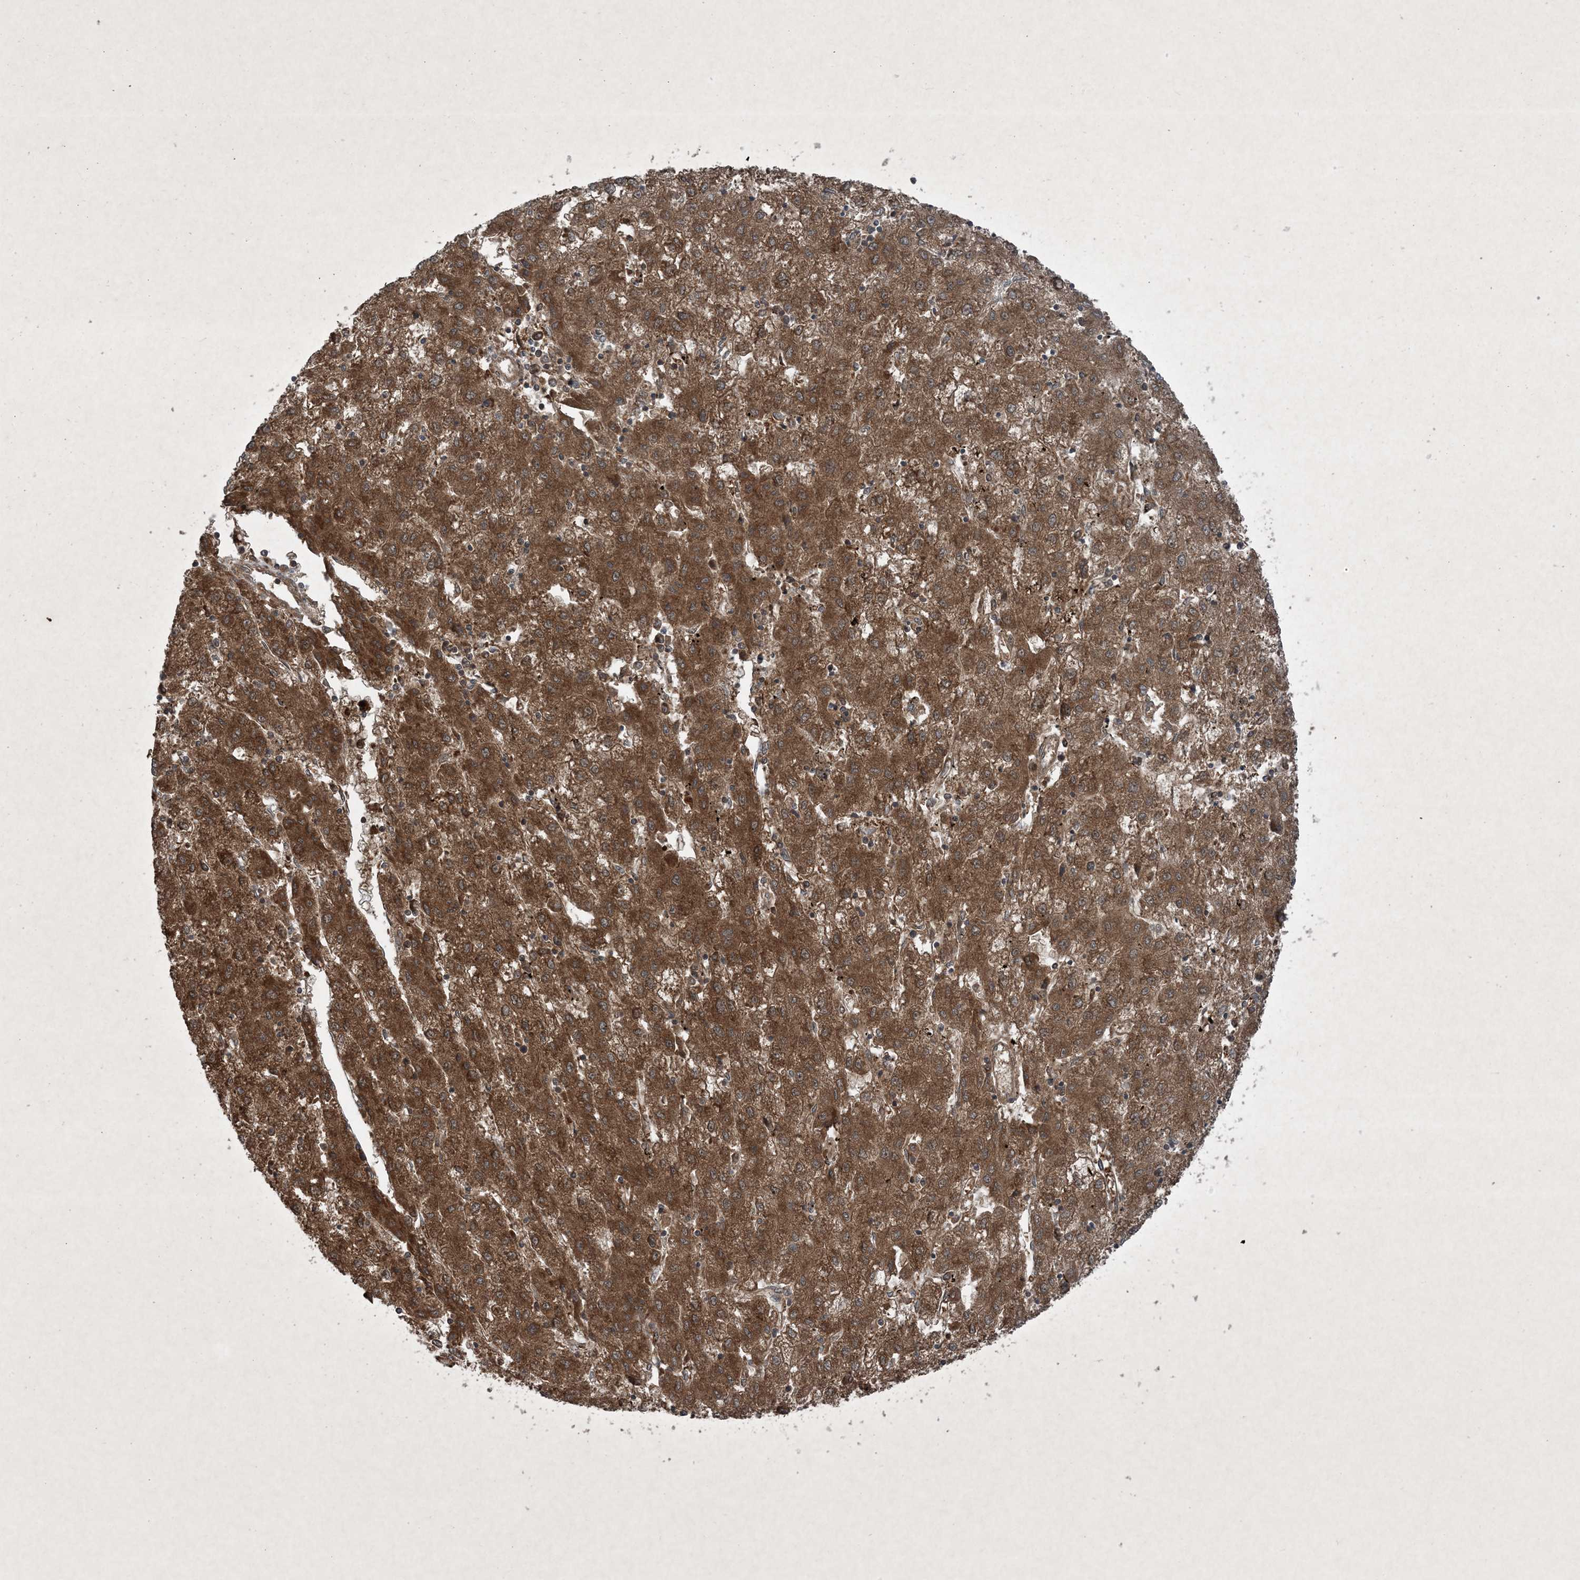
{"staining": {"intensity": "strong", "quantity": ">75%", "location": "cytoplasmic/membranous"}, "tissue": "liver cancer", "cell_type": "Tumor cells", "image_type": "cancer", "snomed": [{"axis": "morphology", "description": "Carcinoma, Hepatocellular, NOS"}, {"axis": "topography", "description": "Liver"}], "caption": "A histopathology image of hepatocellular carcinoma (liver) stained for a protein shows strong cytoplasmic/membranous brown staining in tumor cells. The protein is stained brown, and the nuclei are stained in blue (DAB (3,3'-diaminobenzidine) IHC with brightfield microscopy, high magnification).", "gene": "GNG5", "patient": {"sex": "male", "age": 72}}